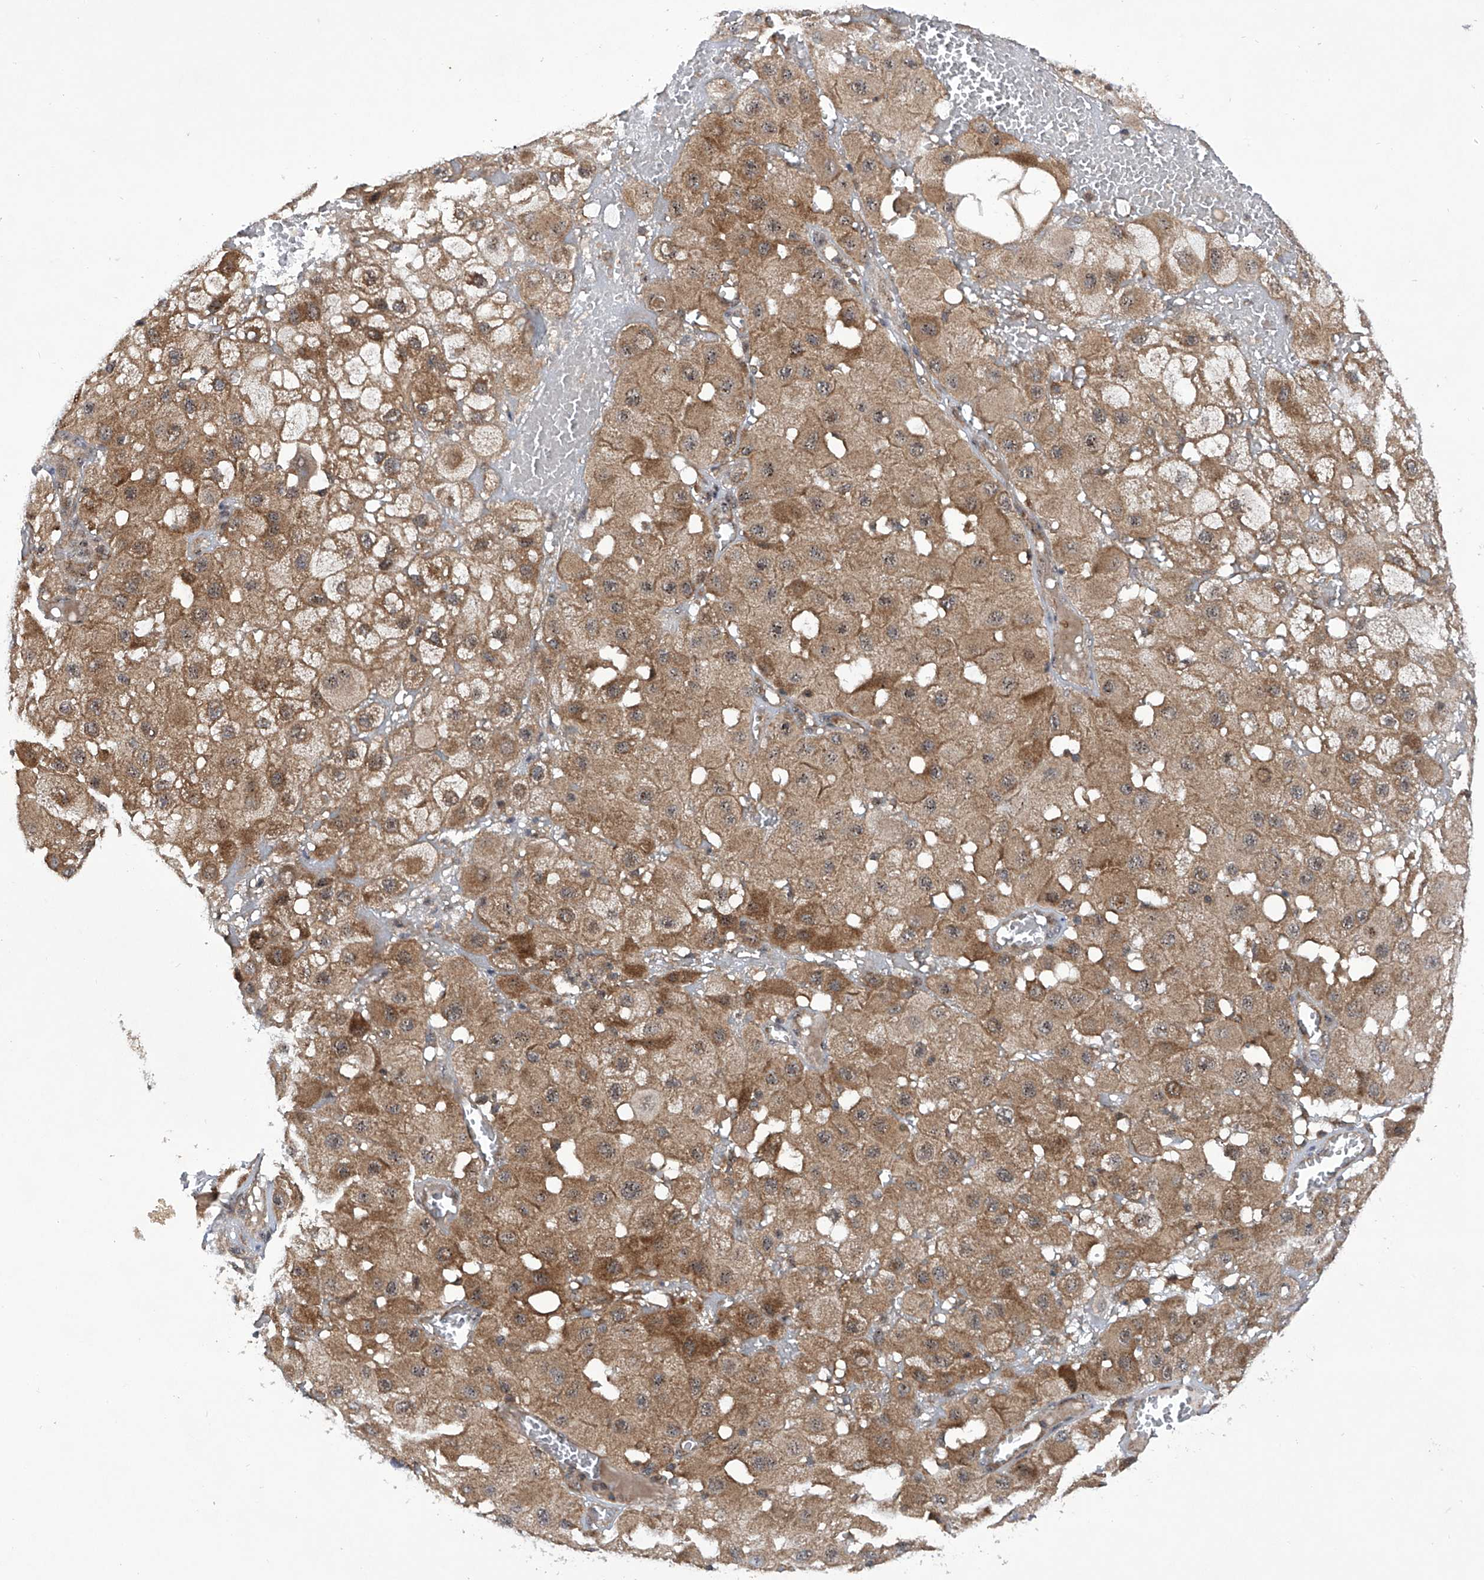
{"staining": {"intensity": "moderate", "quantity": ">75%", "location": "cytoplasmic/membranous,nuclear"}, "tissue": "melanoma", "cell_type": "Tumor cells", "image_type": "cancer", "snomed": [{"axis": "morphology", "description": "Malignant melanoma, NOS"}, {"axis": "topography", "description": "Skin"}], "caption": "This micrograph reveals immunohistochemistry (IHC) staining of melanoma, with medium moderate cytoplasmic/membranous and nuclear staining in about >75% of tumor cells.", "gene": "CISH", "patient": {"sex": "female", "age": 81}}